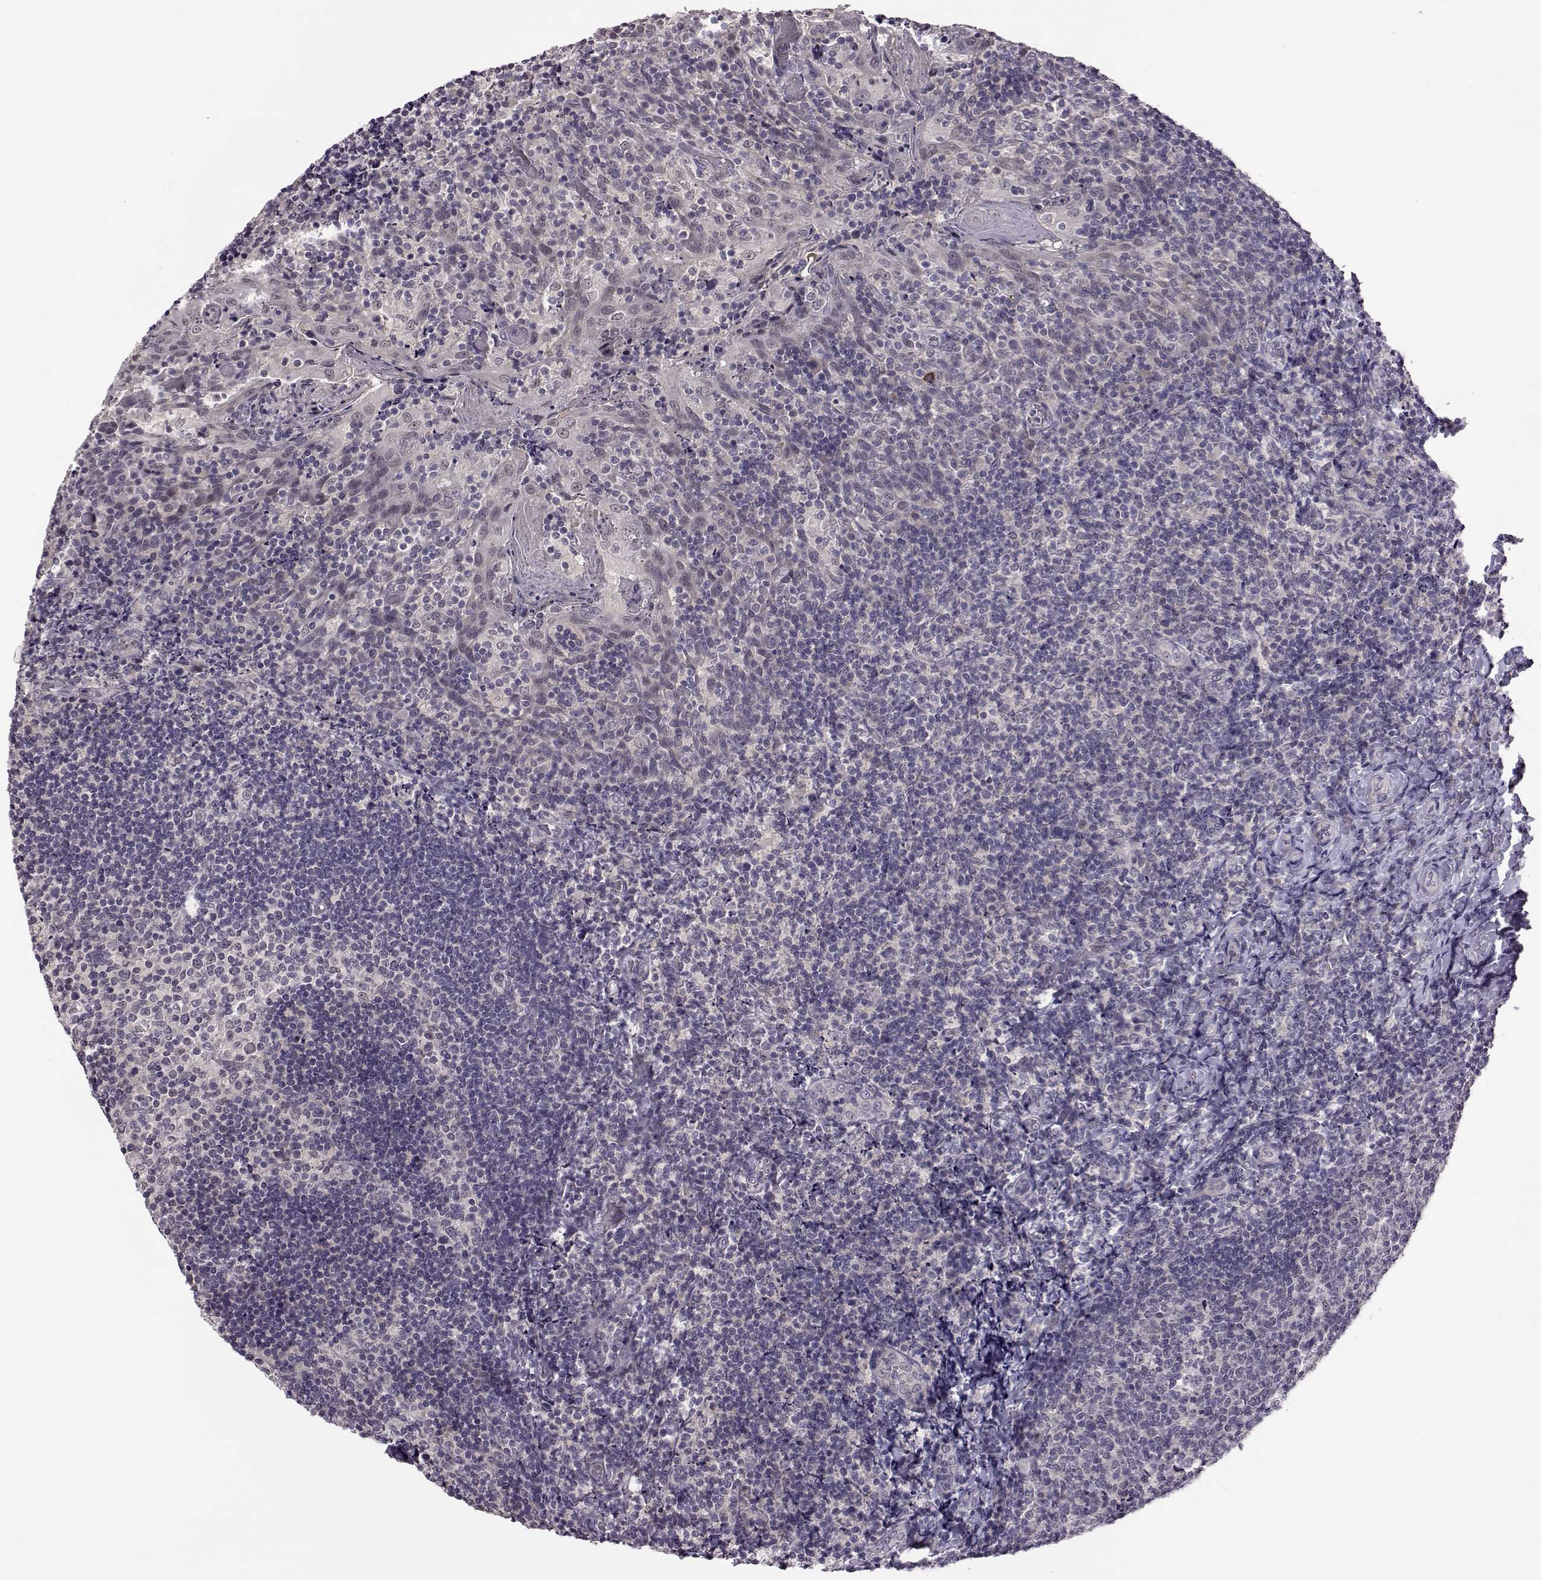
{"staining": {"intensity": "negative", "quantity": "none", "location": "none"}, "tissue": "tonsil", "cell_type": "Germinal center cells", "image_type": "normal", "snomed": [{"axis": "morphology", "description": "Normal tissue, NOS"}, {"axis": "topography", "description": "Tonsil"}], "caption": "This is a histopathology image of immunohistochemistry staining of unremarkable tonsil, which shows no staining in germinal center cells.", "gene": "C10orf62", "patient": {"sex": "female", "age": 10}}